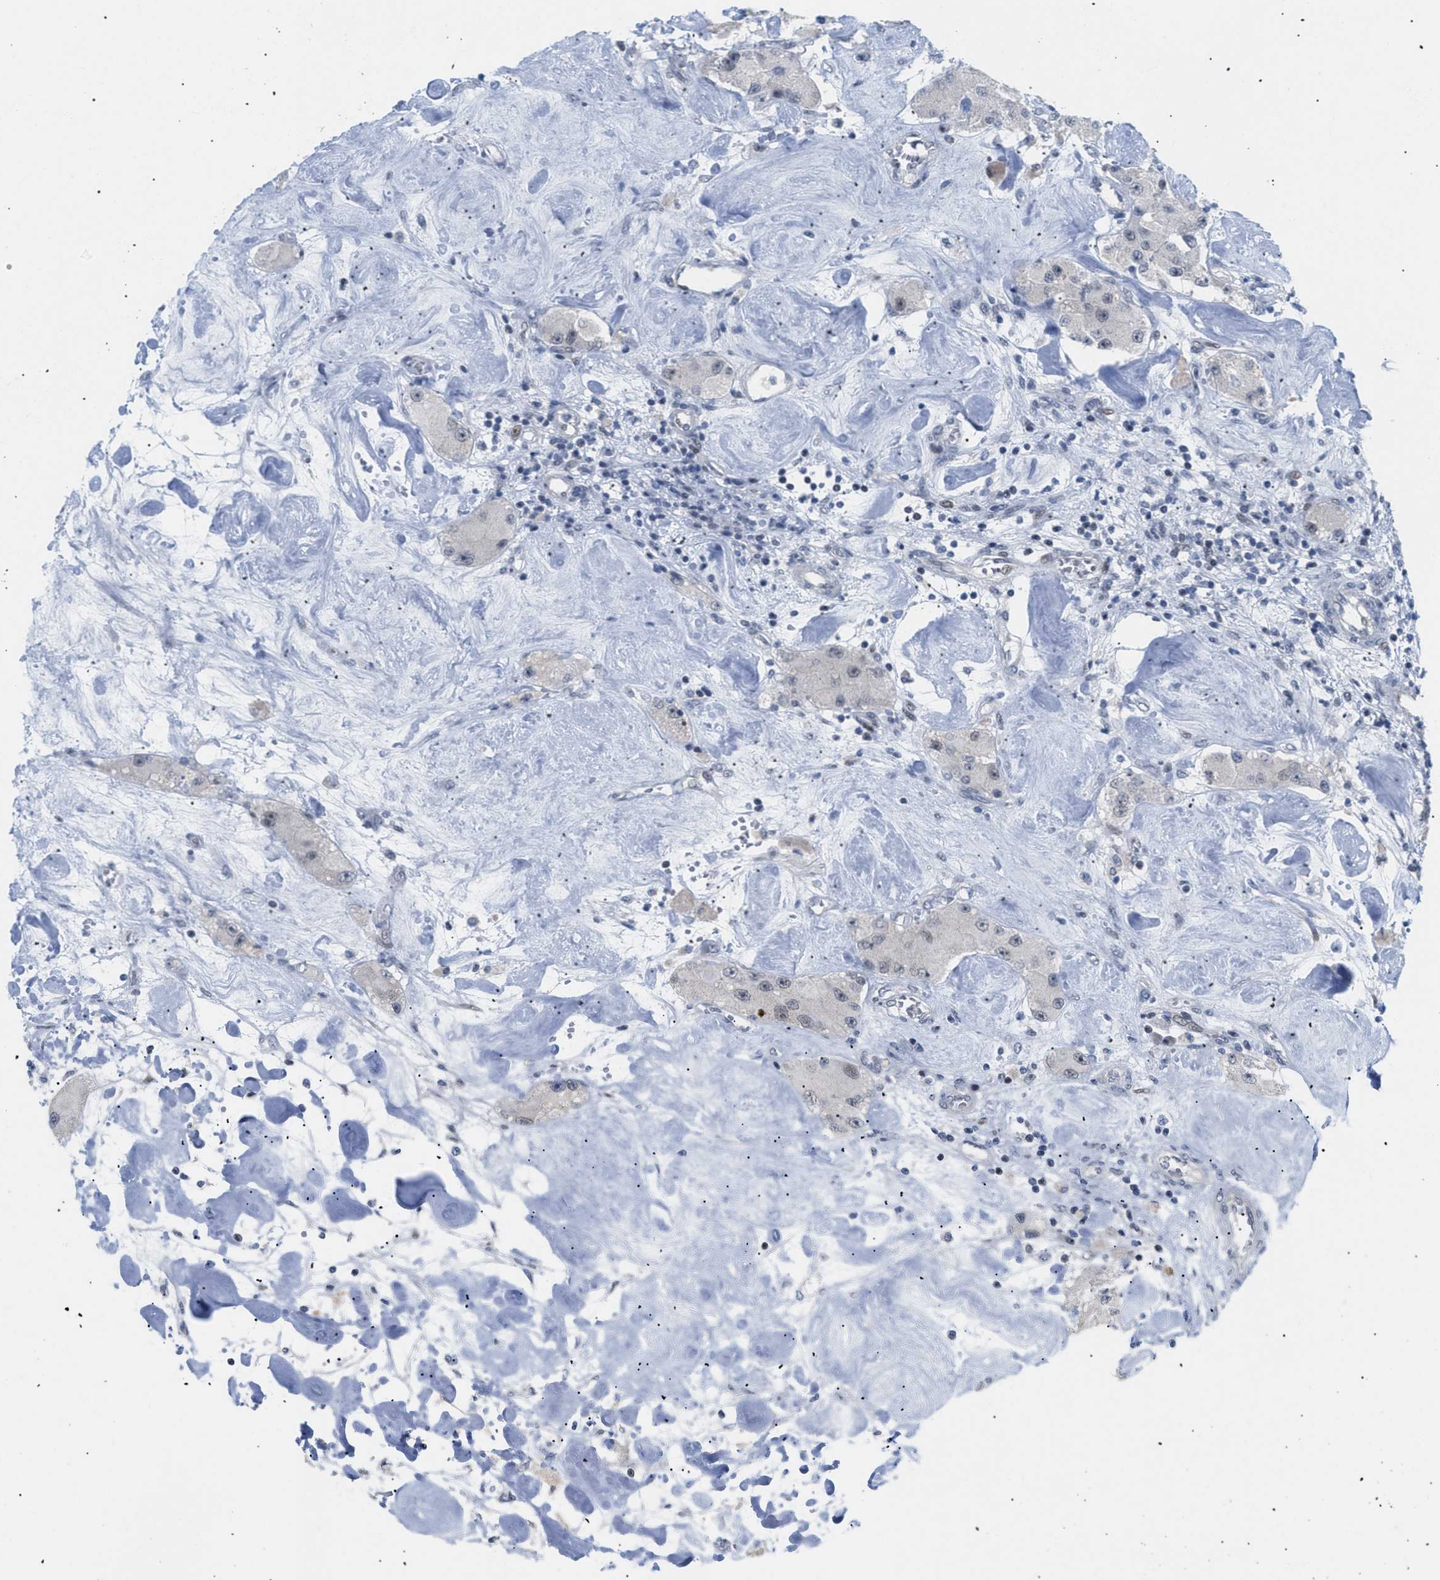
{"staining": {"intensity": "negative", "quantity": "none", "location": "none"}, "tissue": "carcinoid", "cell_type": "Tumor cells", "image_type": "cancer", "snomed": [{"axis": "morphology", "description": "Carcinoid, malignant, NOS"}, {"axis": "topography", "description": "Pancreas"}], "caption": "Immunohistochemistry image of neoplastic tissue: carcinoid stained with DAB (3,3'-diaminobenzidine) displays no significant protein positivity in tumor cells.", "gene": "MED1", "patient": {"sex": "male", "age": 41}}